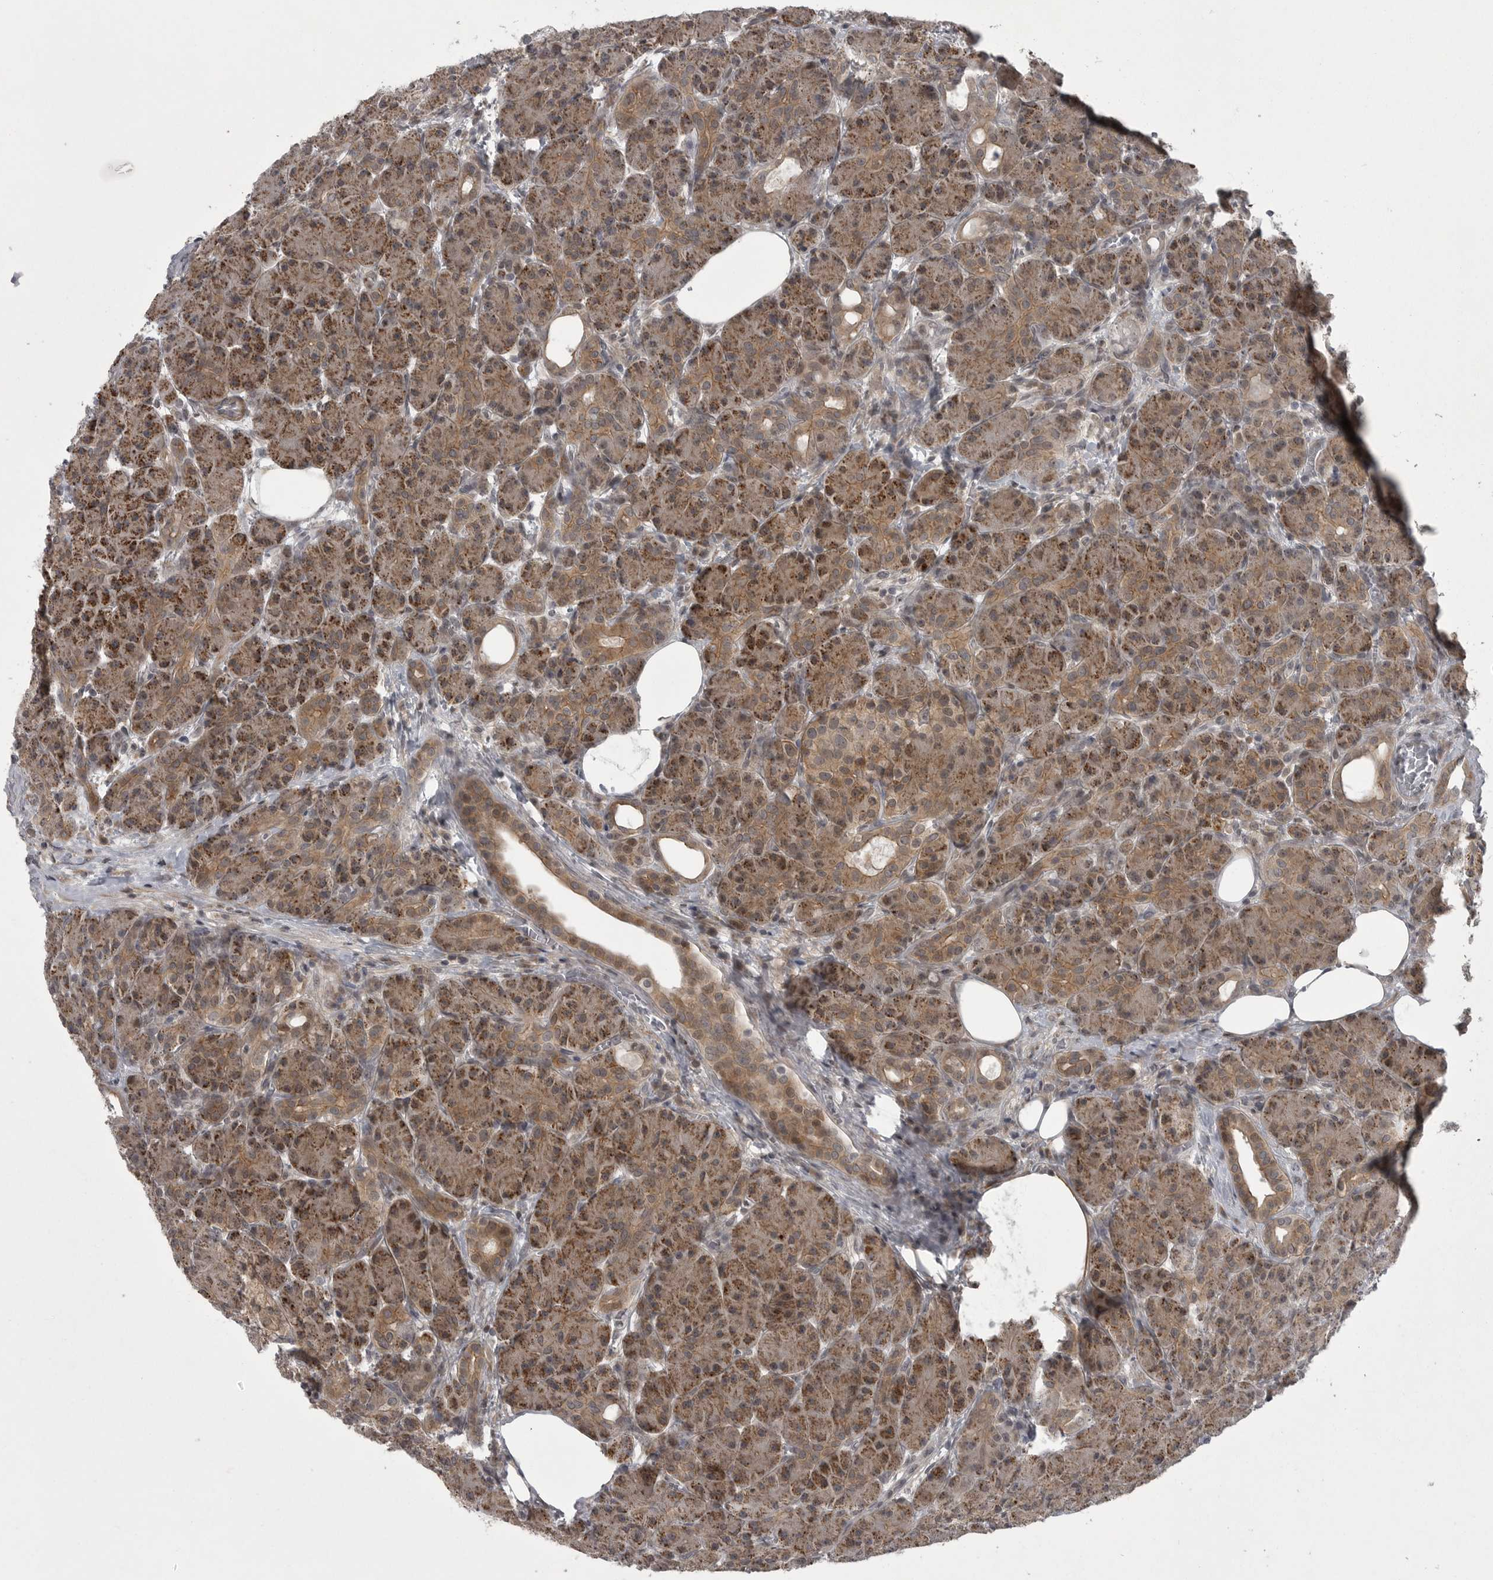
{"staining": {"intensity": "moderate", "quantity": ">75%", "location": "cytoplasmic/membranous"}, "tissue": "pancreas", "cell_type": "Exocrine glandular cells", "image_type": "normal", "snomed": [{"axis": "morphology", "description": "Normal tissue, NOS"}, {"axis": "topography", "description": "Pancreas"}], "caption": "Exocrine glandular cells show moderate cytoplasmic/membranous staining in about >75% of cells in unremarkable pancreas.", "gene": "PPP1R9A", "patient": {"sex": "male", "age": 63}}